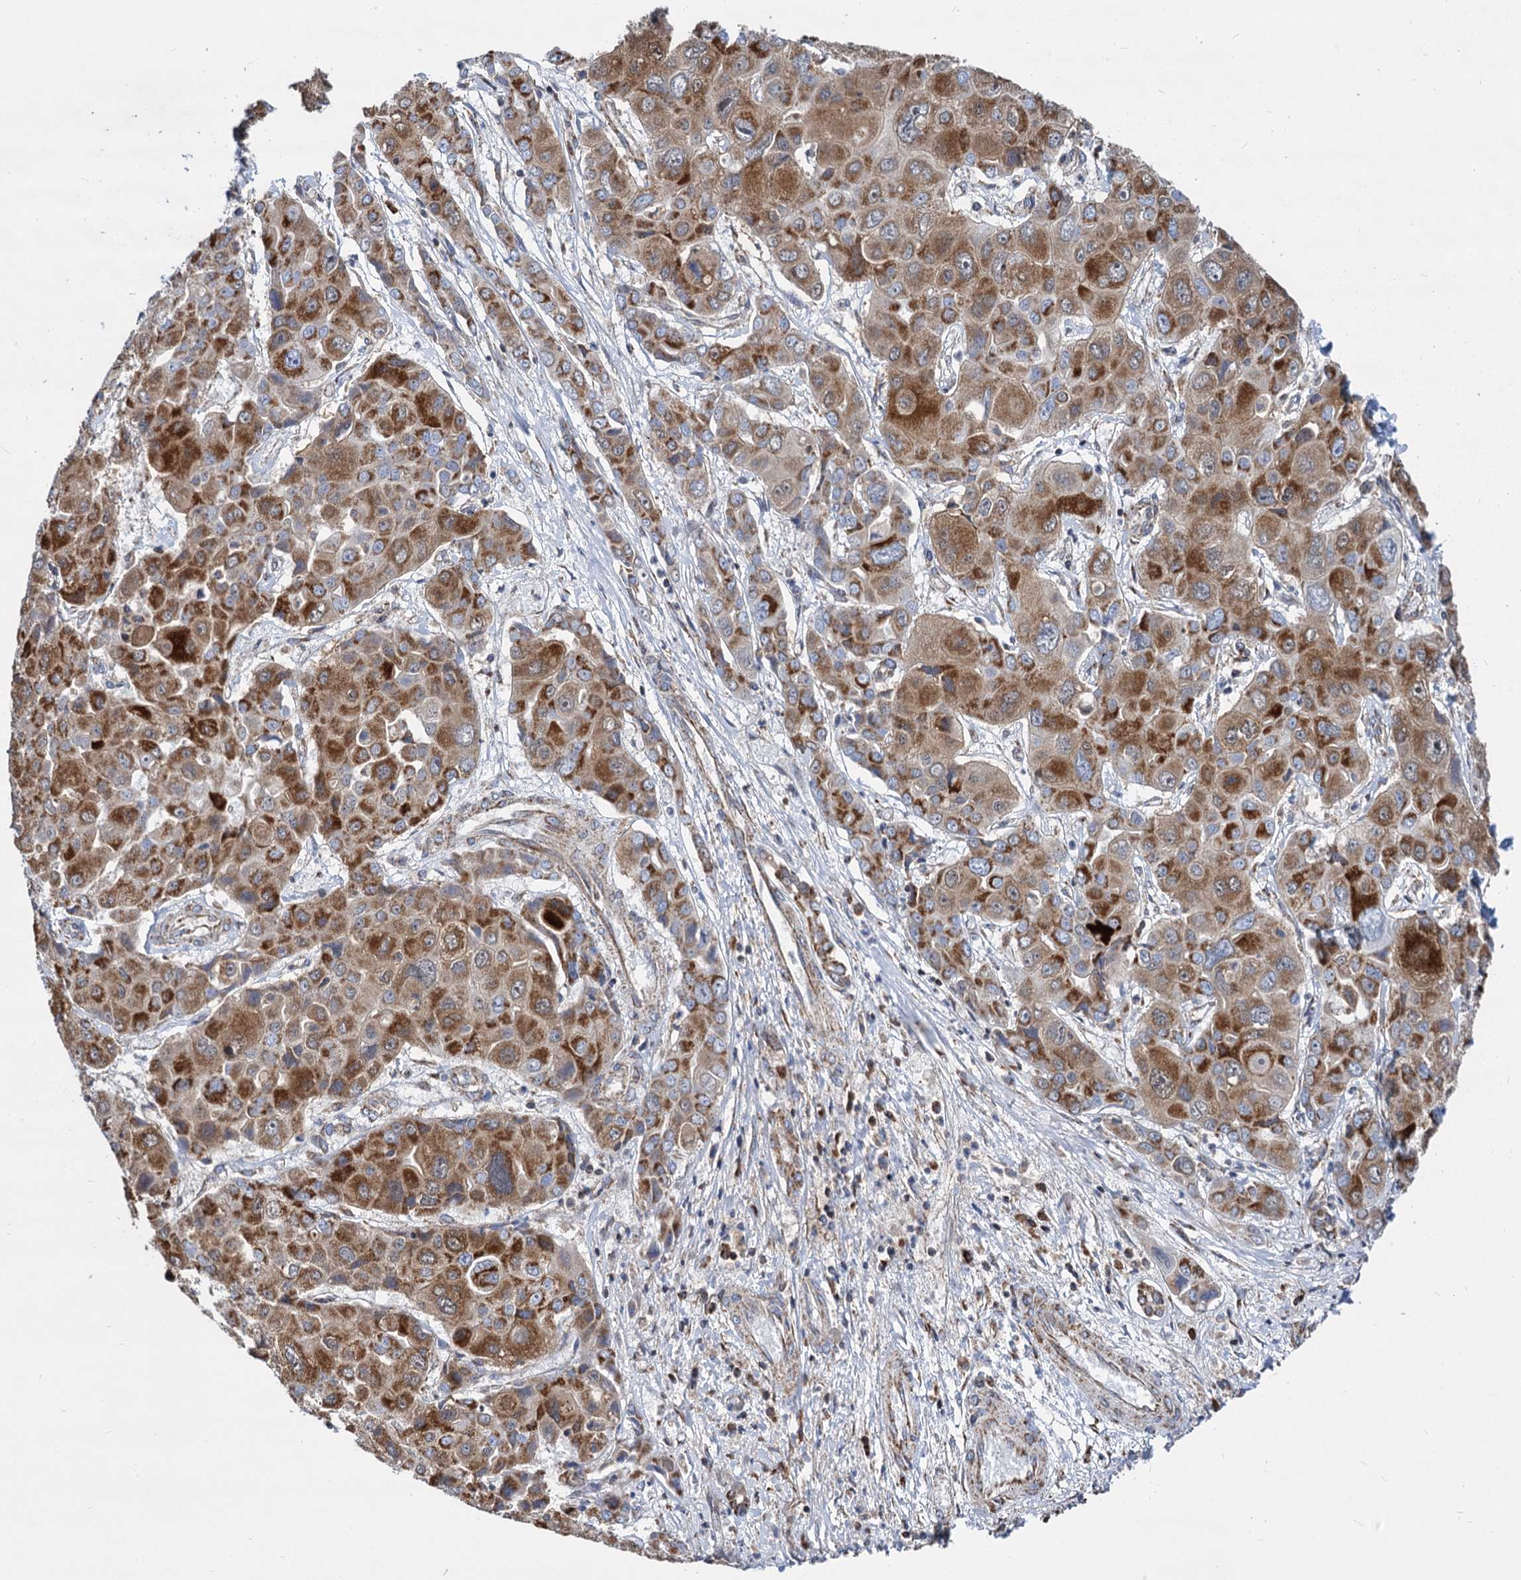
{"staining": {"intensity": "moderate", "quantity": ">75%", "location": "cytoplasmic/membranous"}, "tissue": "liver cancer", "cell_type": "Tumor cells", "image_type": "cancer", "snomed": [{"axis": "morphology", "description": "Cholangiocarcinoma"}, {"axis": "topography", "description": "Liver"}], "caption": "Protein analysis of liver cancer tissue exhibits moderate cytoplasmic/membranous staining in about >75% of tumor cells.", "gene": "TIMM10", "patient": {"sex": "male", "age": 67}}